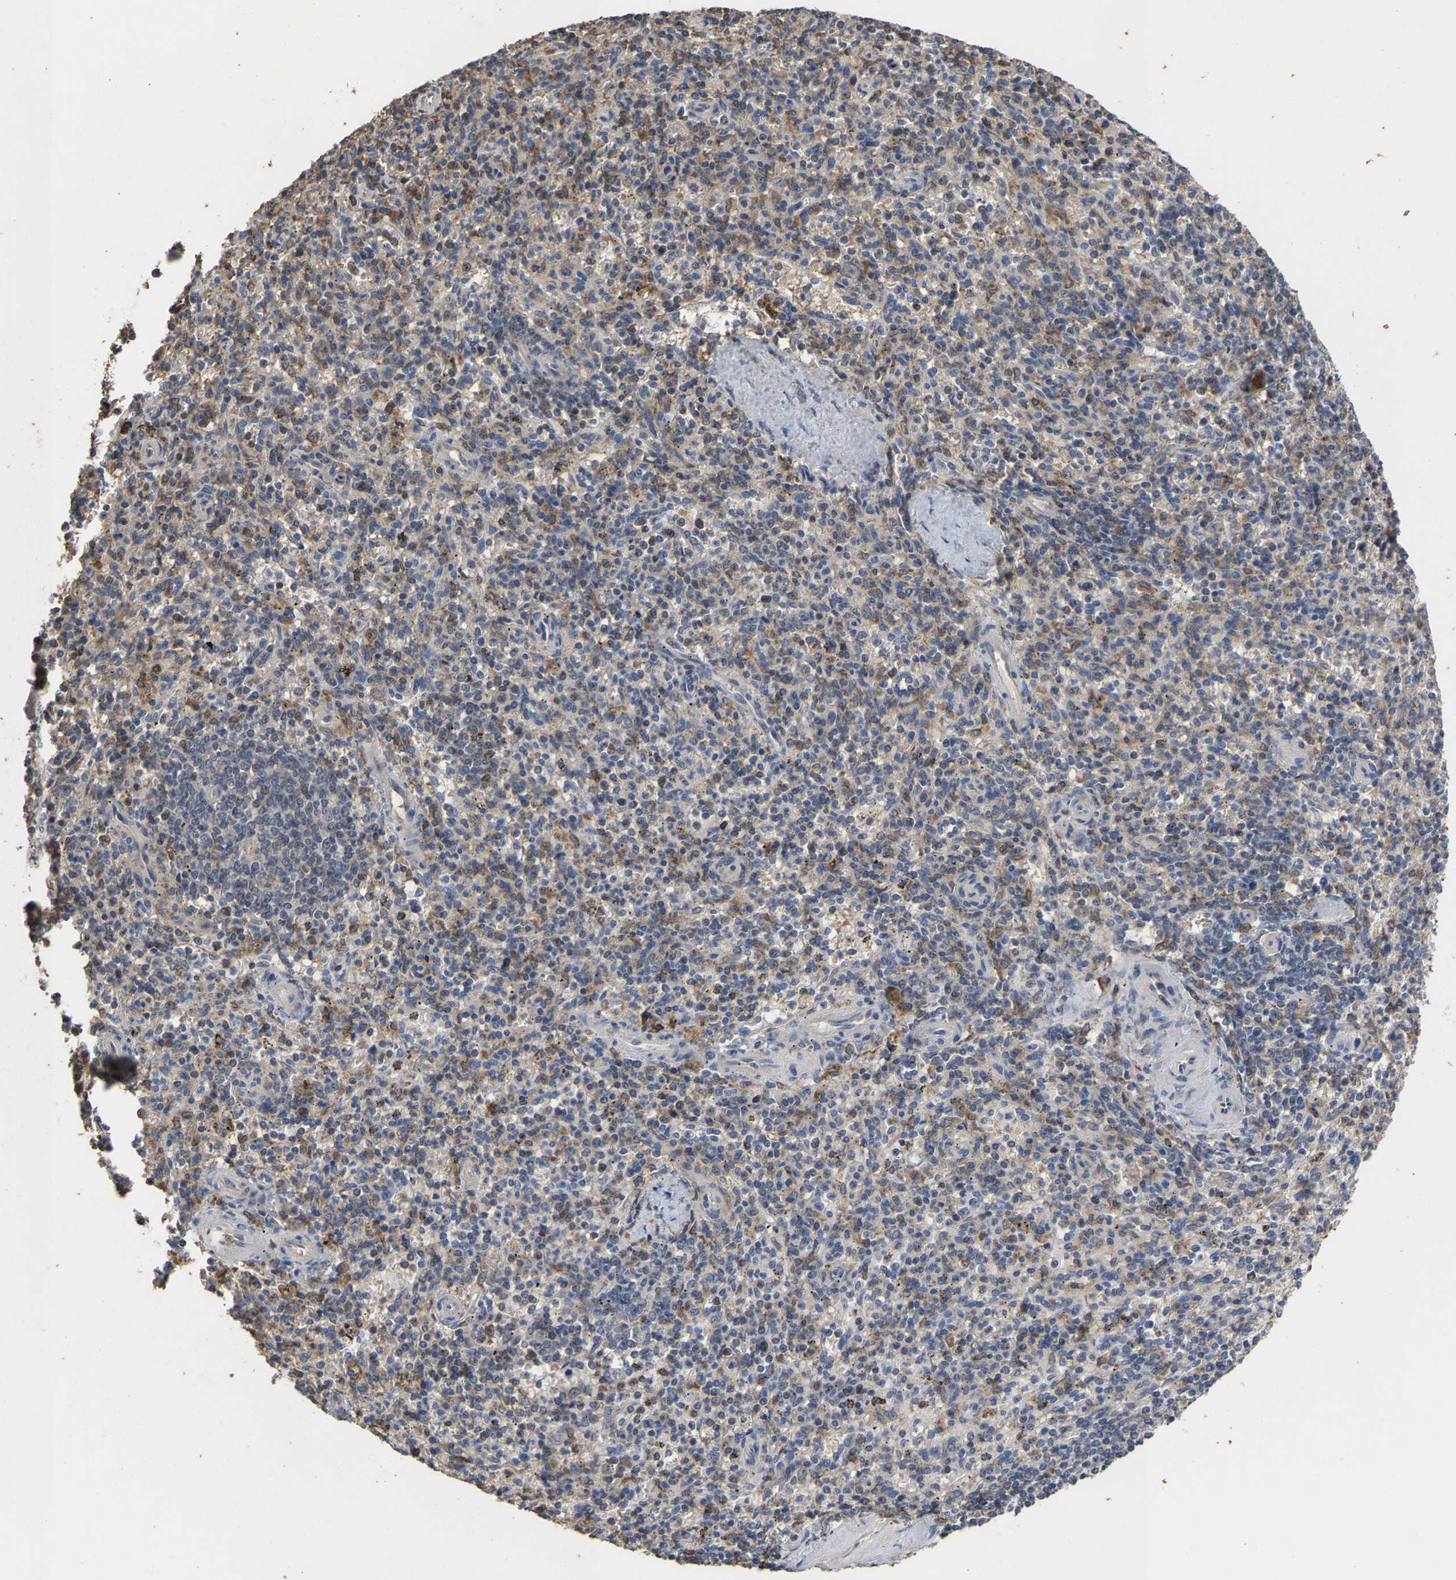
{"staining": {"intensity": "moderate", "quantity": "25%-75%", "location": "cytoplasmic/membranous"}, "tissue": "spleen", "cell_type": "Cells in red pulp", "image_type": "normal", "snomed": [{"axis": "morphology", "description": "Normal tissue, NOS"}, {"axis": "topography", "description": "Spleen"}], "caption": "Benign spleen shows moderate cytoplasmic/membranous expression in about 25%-75% of cells in red pulp, visualized by immunohistochemistry.", "gene": "TDRKH", "patient": {"sex": "male", "age": 72}}